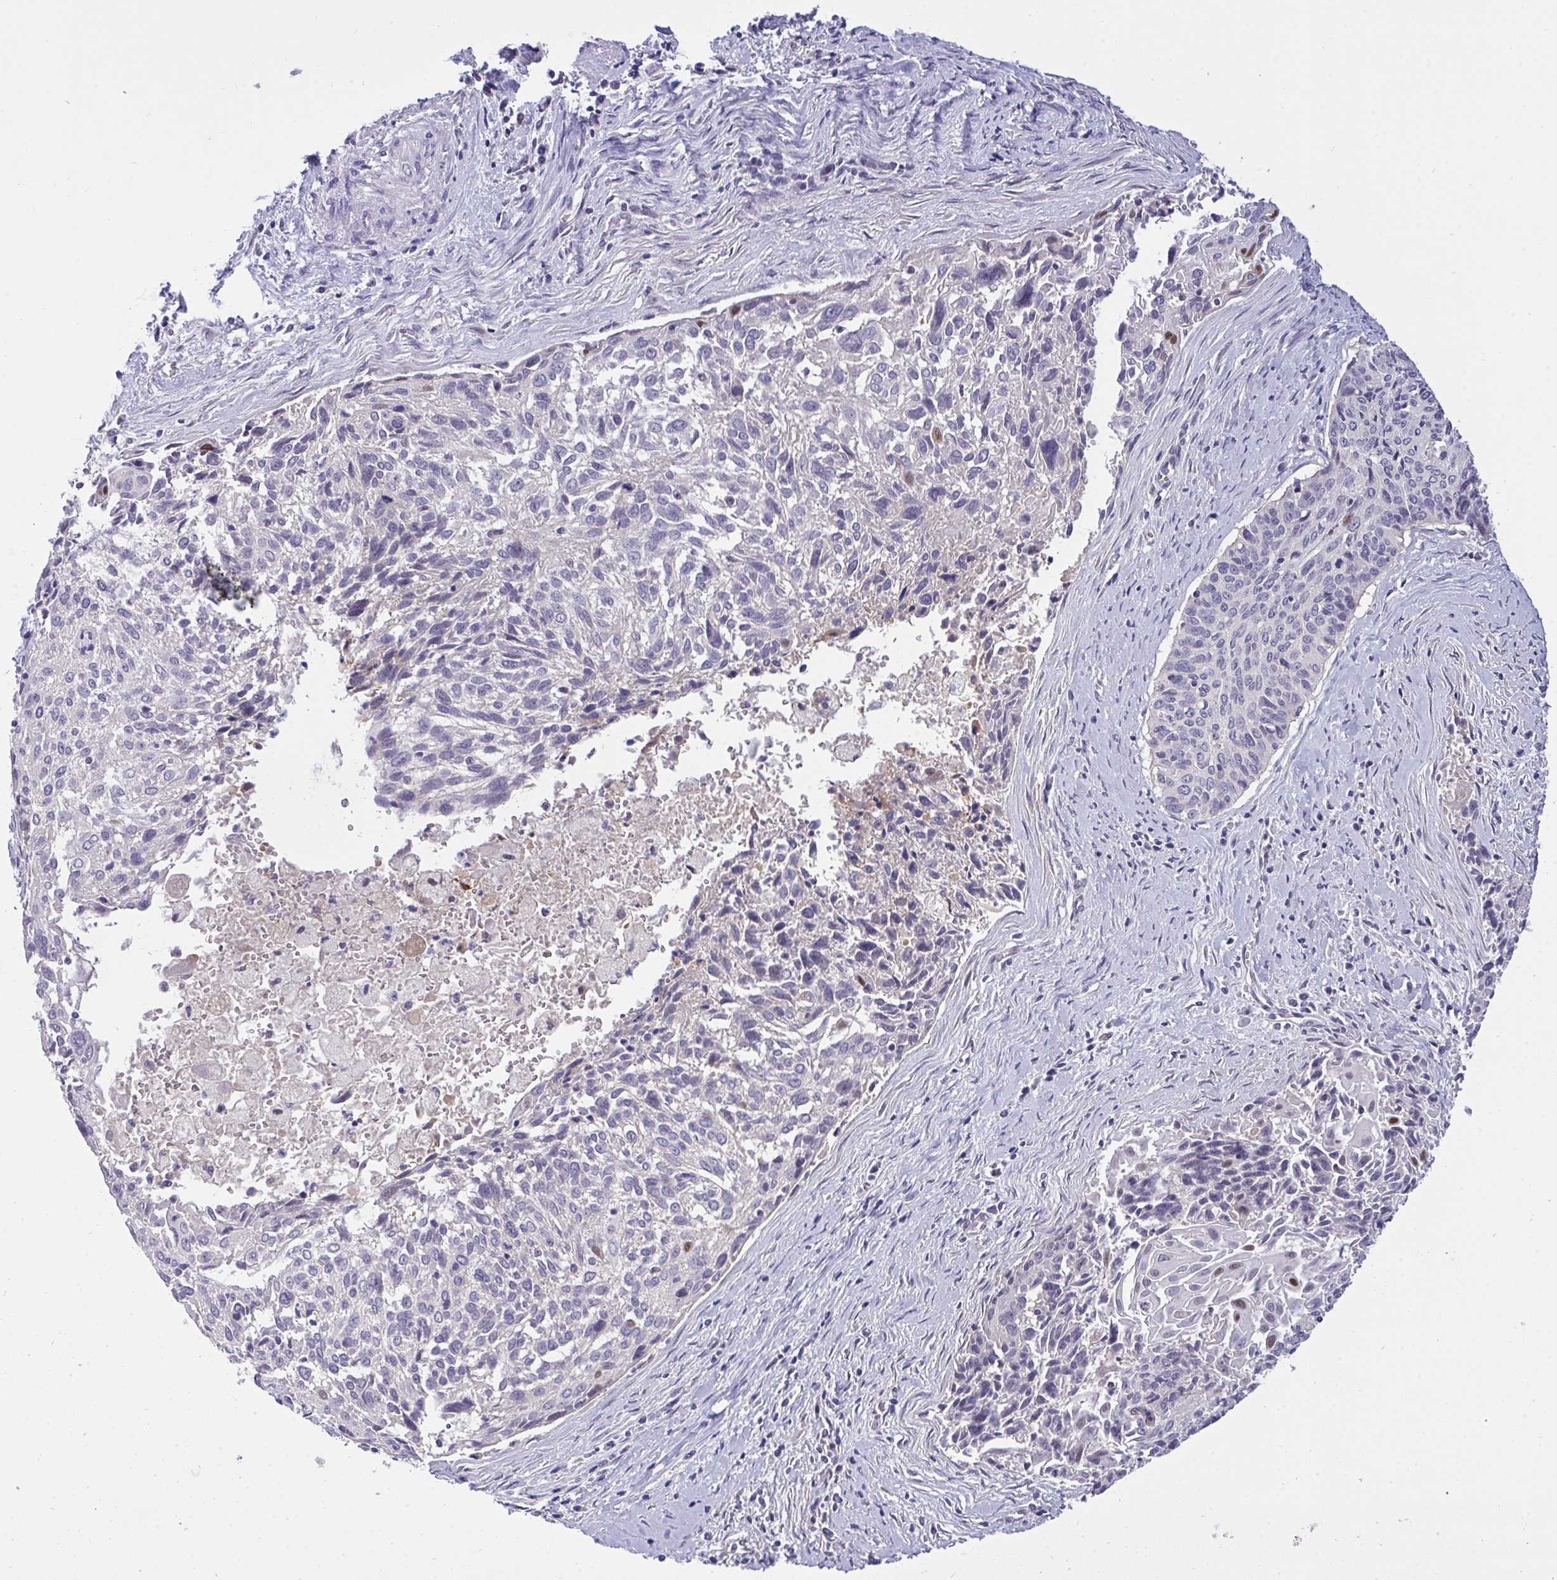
{"staining": {"intensity": "moderate", "quantity": "<25%", "location": "nuclear"}, "tissue": "cervical cancer", "cell_type": "Tumor cells", "image_type": "cancer", "snomed": [{"axis": "morphology", "description": "Squamous cell carcinoma, NOS"}, {"axis": "topography", "description": "Cervix"}], "caption": "Protein analysis of cervical cancer (squamous cell carcinoma) tissue demonstrates moderate nuclear positivity in approximately <25% of tumor cells. Using DAB (brown) and hematoxylin (blue) stains, captured at high magnification using brightfield microscopy.", "gene": "C19orf54", "patient": {"sex": "female", "age": 55}}